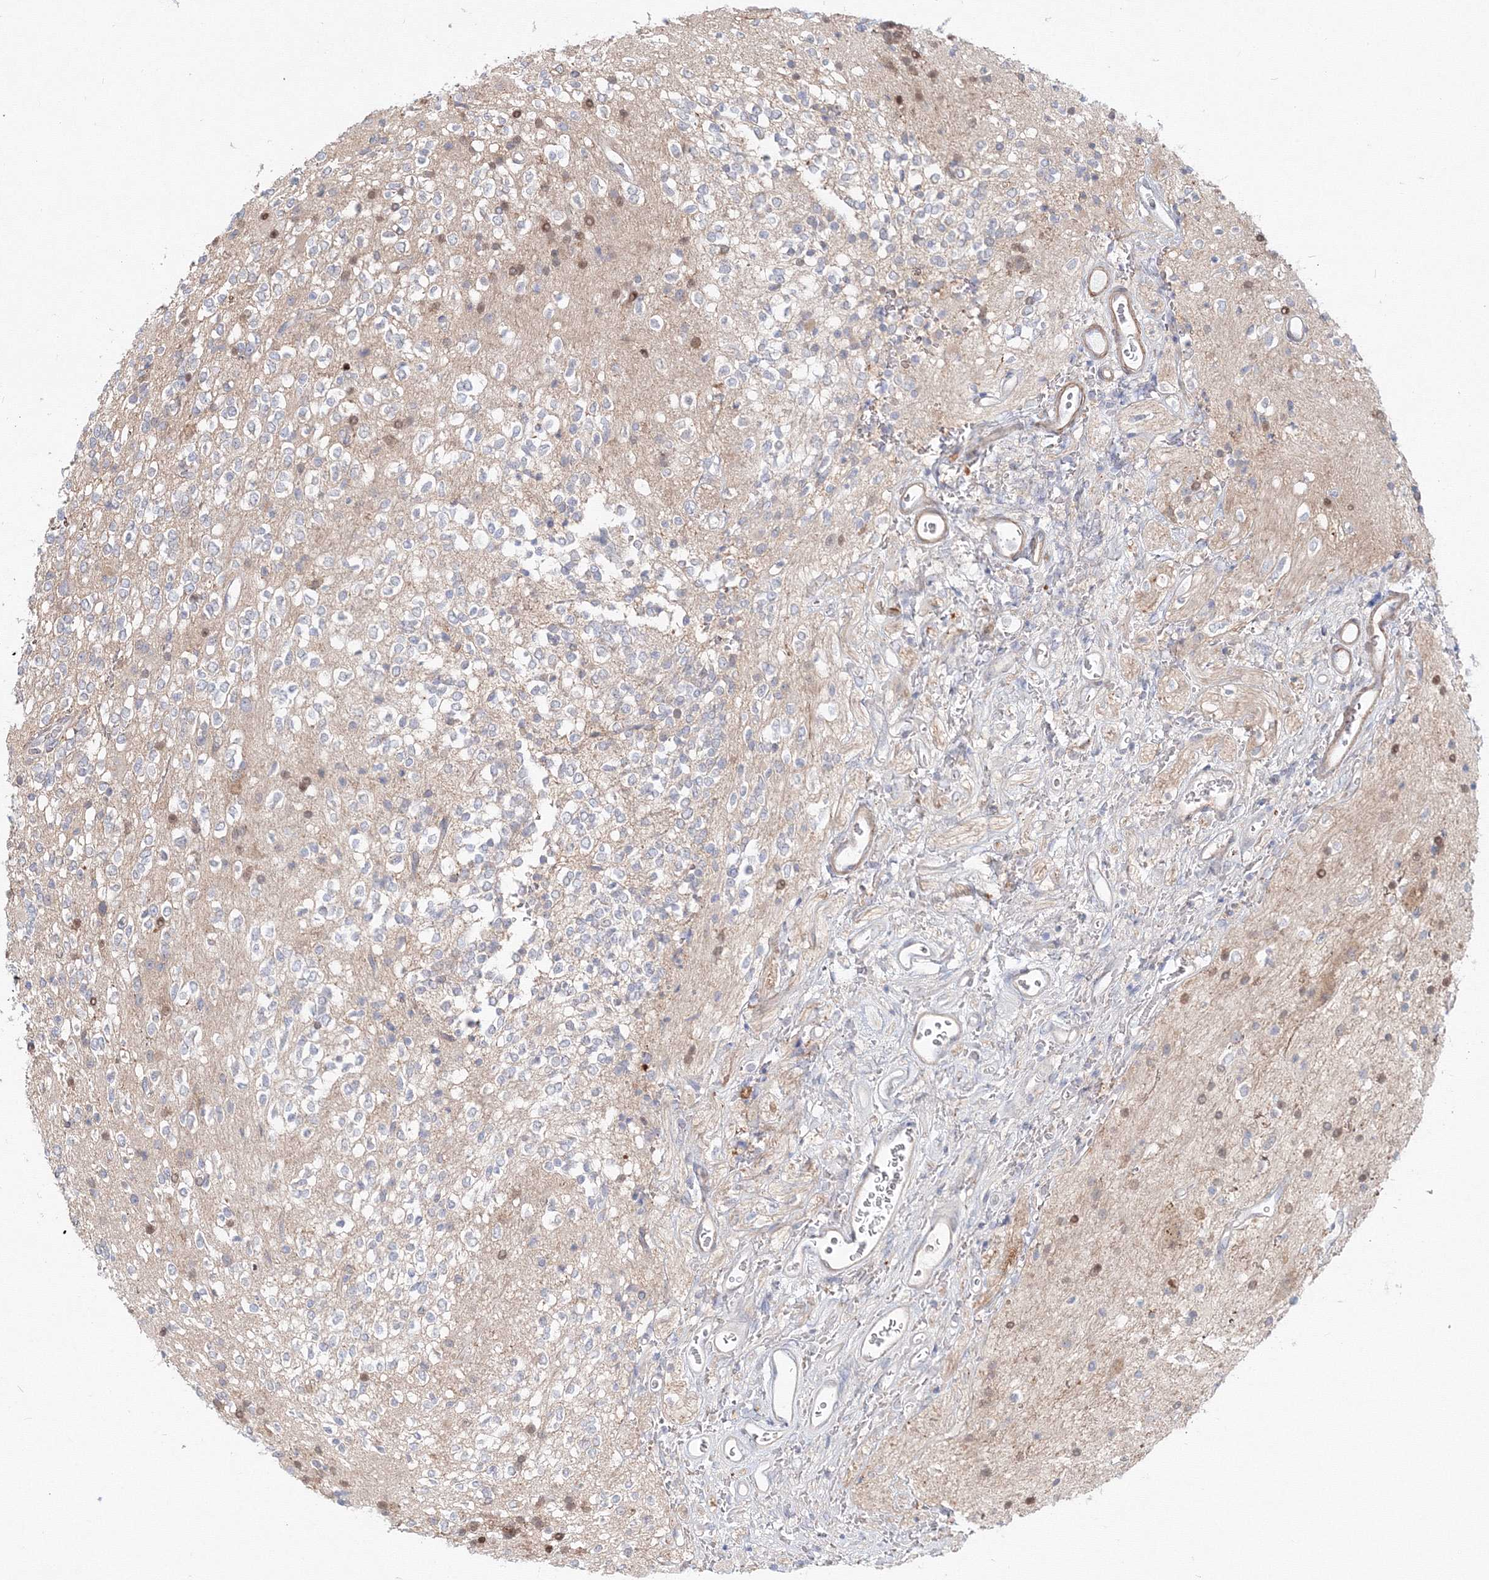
{"staining": {"intensity": "negative", "quantity": "none", "location": "none"}, "tissue": "glioma", "cell_type": "Tumor cells", "image_type": "cancer", "snomed": [{"axis": "morphology", "description": "Glioma, malignant, High grade"}, {"axis": "topography", "description": "Brain"}], "caption": "Immunohistochemistry (IHC) photomicrograph of neoplastic tissue: malignant glioma (high-grade) stained with DAB exhibits no significant protein staining in tumor cells.", "gene": "ARHGAP21", "patient": {"sex": "male", "age": 34}}